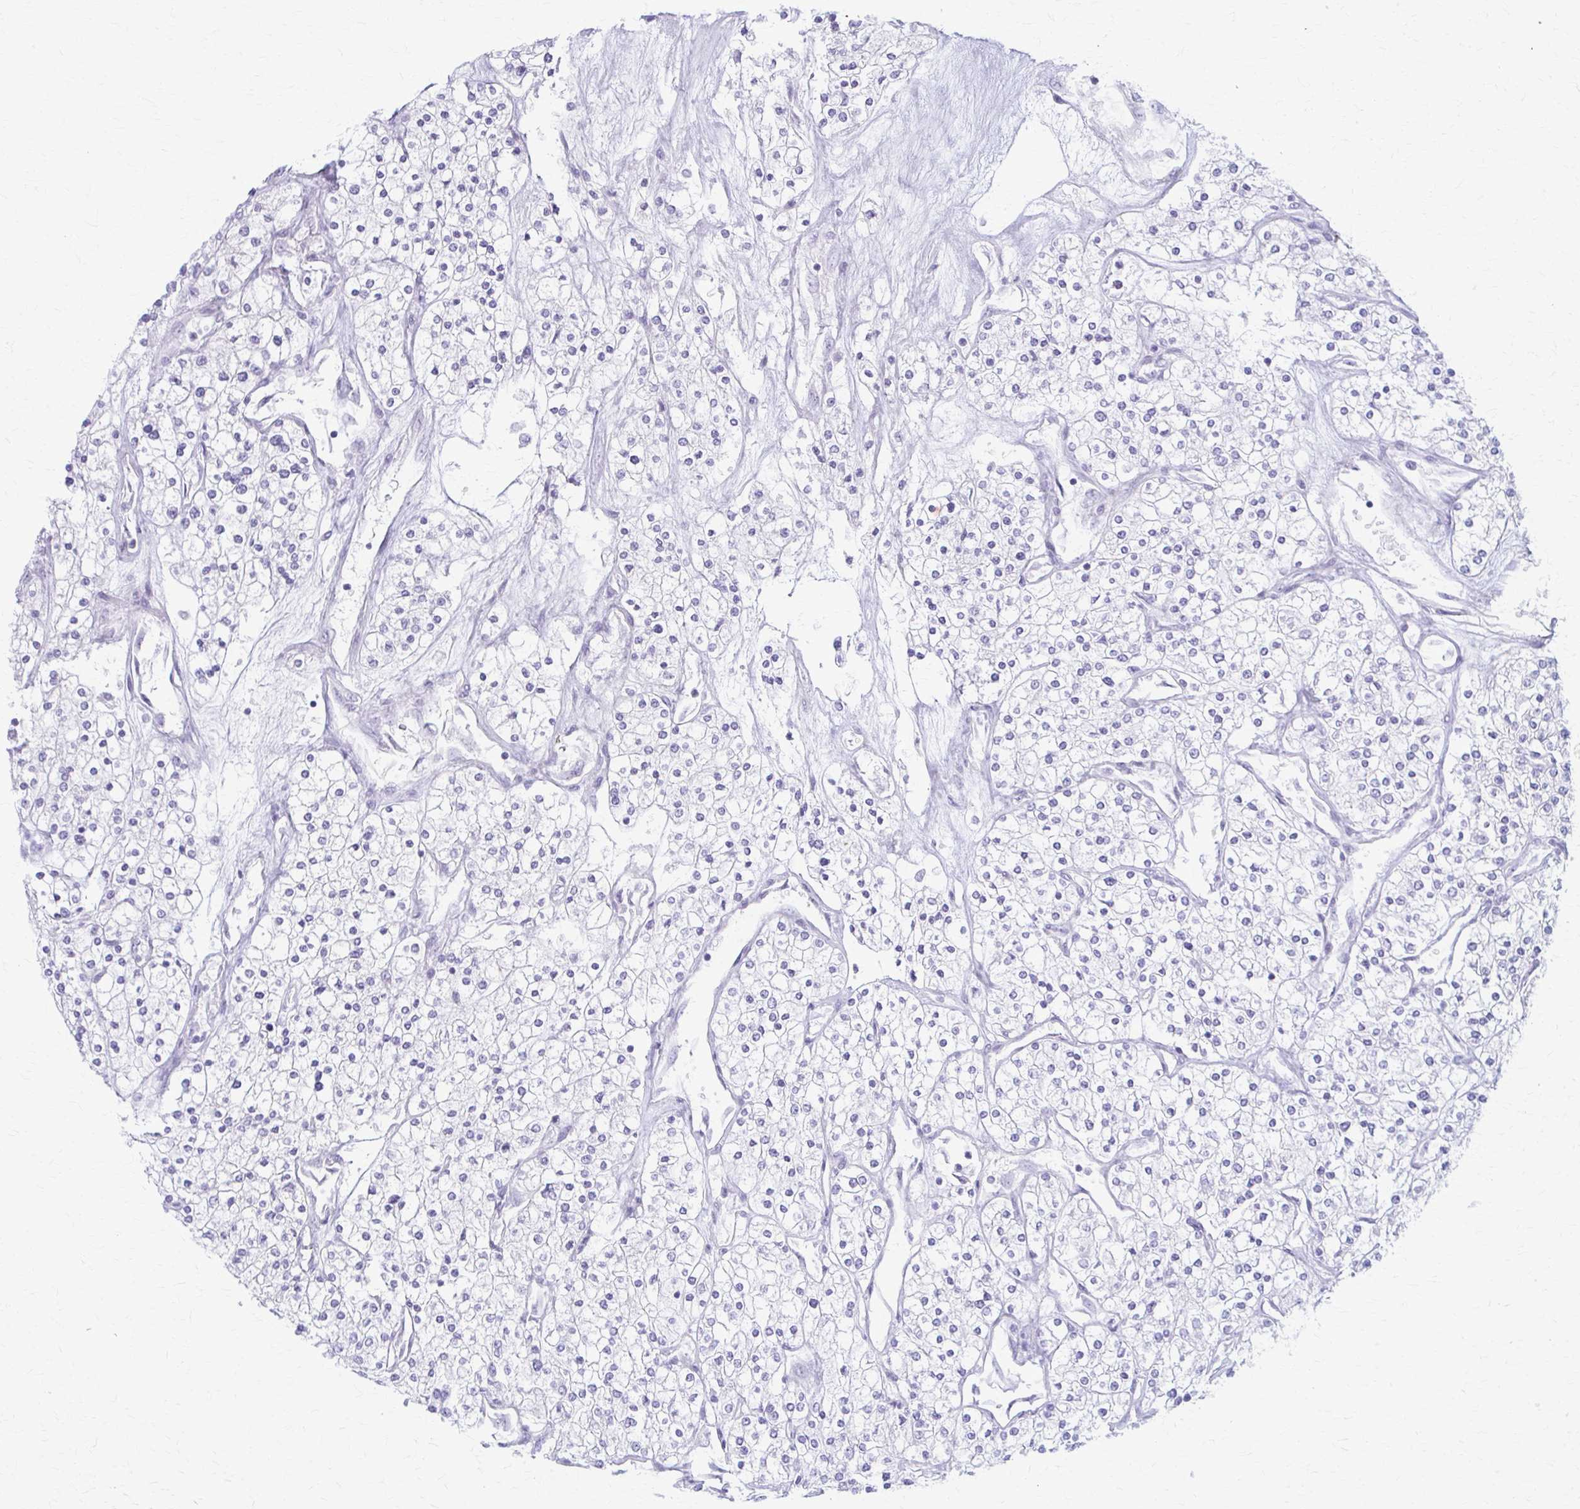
{"staining": {"intensity": "negative", "quantity": "none", "location": "none"}, "tissue": "renal cancer", "cell_type": "Tumor cells", "image_type": "cancer", "snomed": [{"axis": "morphology", "description": "Adenocarcinoma, NOS"}, {"axis": "topography", "description": "Kidney"}], "caption": "Tumor cells show no significant expression in renal adenocarcinoma.", "gene": "PRKRA", "patient": {"sex": "male", "age": 80}}